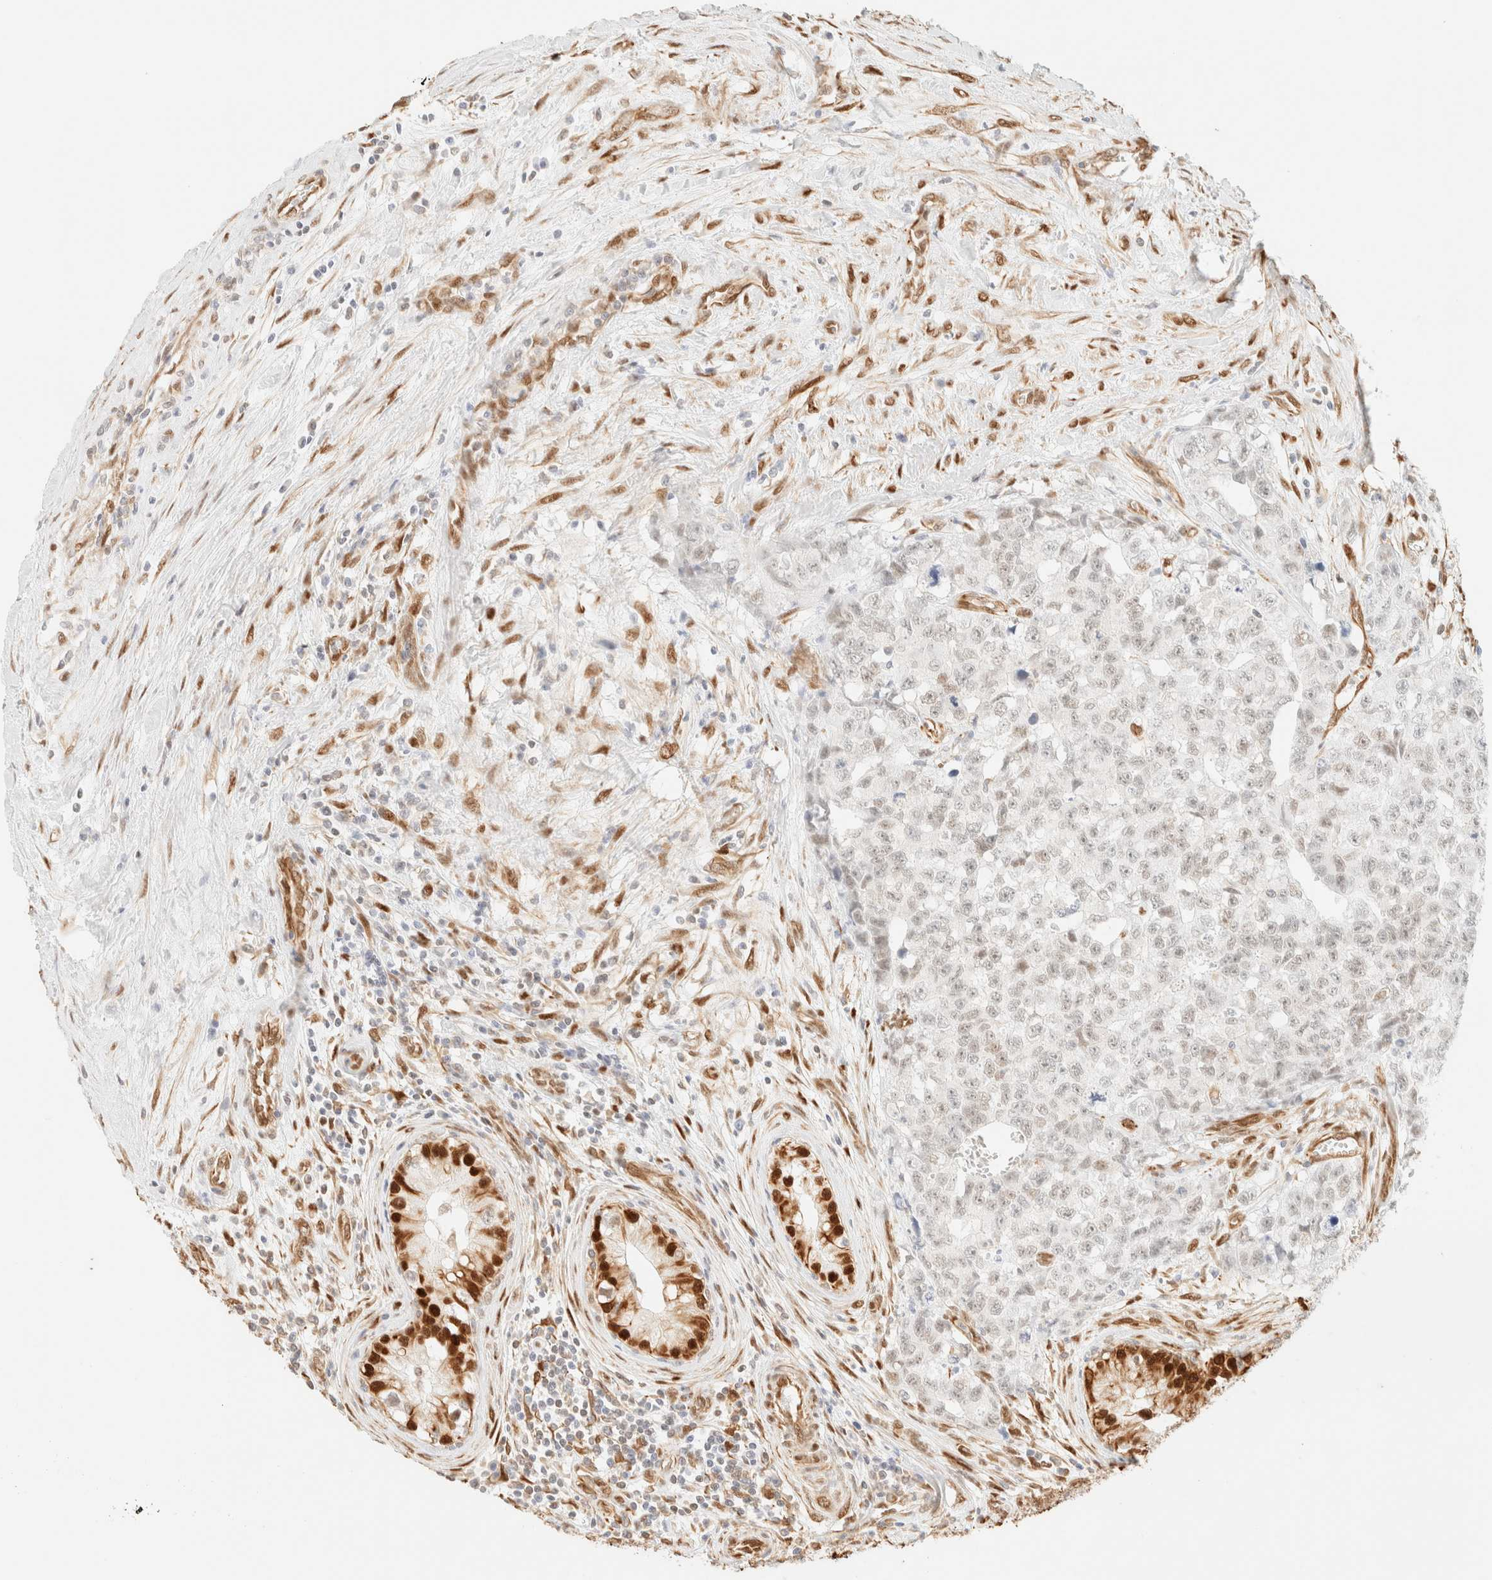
{"staining": {"intensity": "weak", "quantity": "<25%", "location": "nuclear"}, "tissue": "testis cancer", "cell_type": "Tumor cells", "image_type": "cancer", "snomed": [{"axis": "morphology", "description": "Carcinoma, Embryonal, NOS"}, {"axis": "topography", "description": "Testis"}], "caption": "High power microscopy image of an immunohistochemistry image of testis embryonal carcinoma, revealing no significant expression in tumor cells. (Brightfield microscopy of DAB immunohistochemistry (IHC) at high magnification).", "gene": "ZSCAN18", "patient": {"sex": "male", "age": 28}}